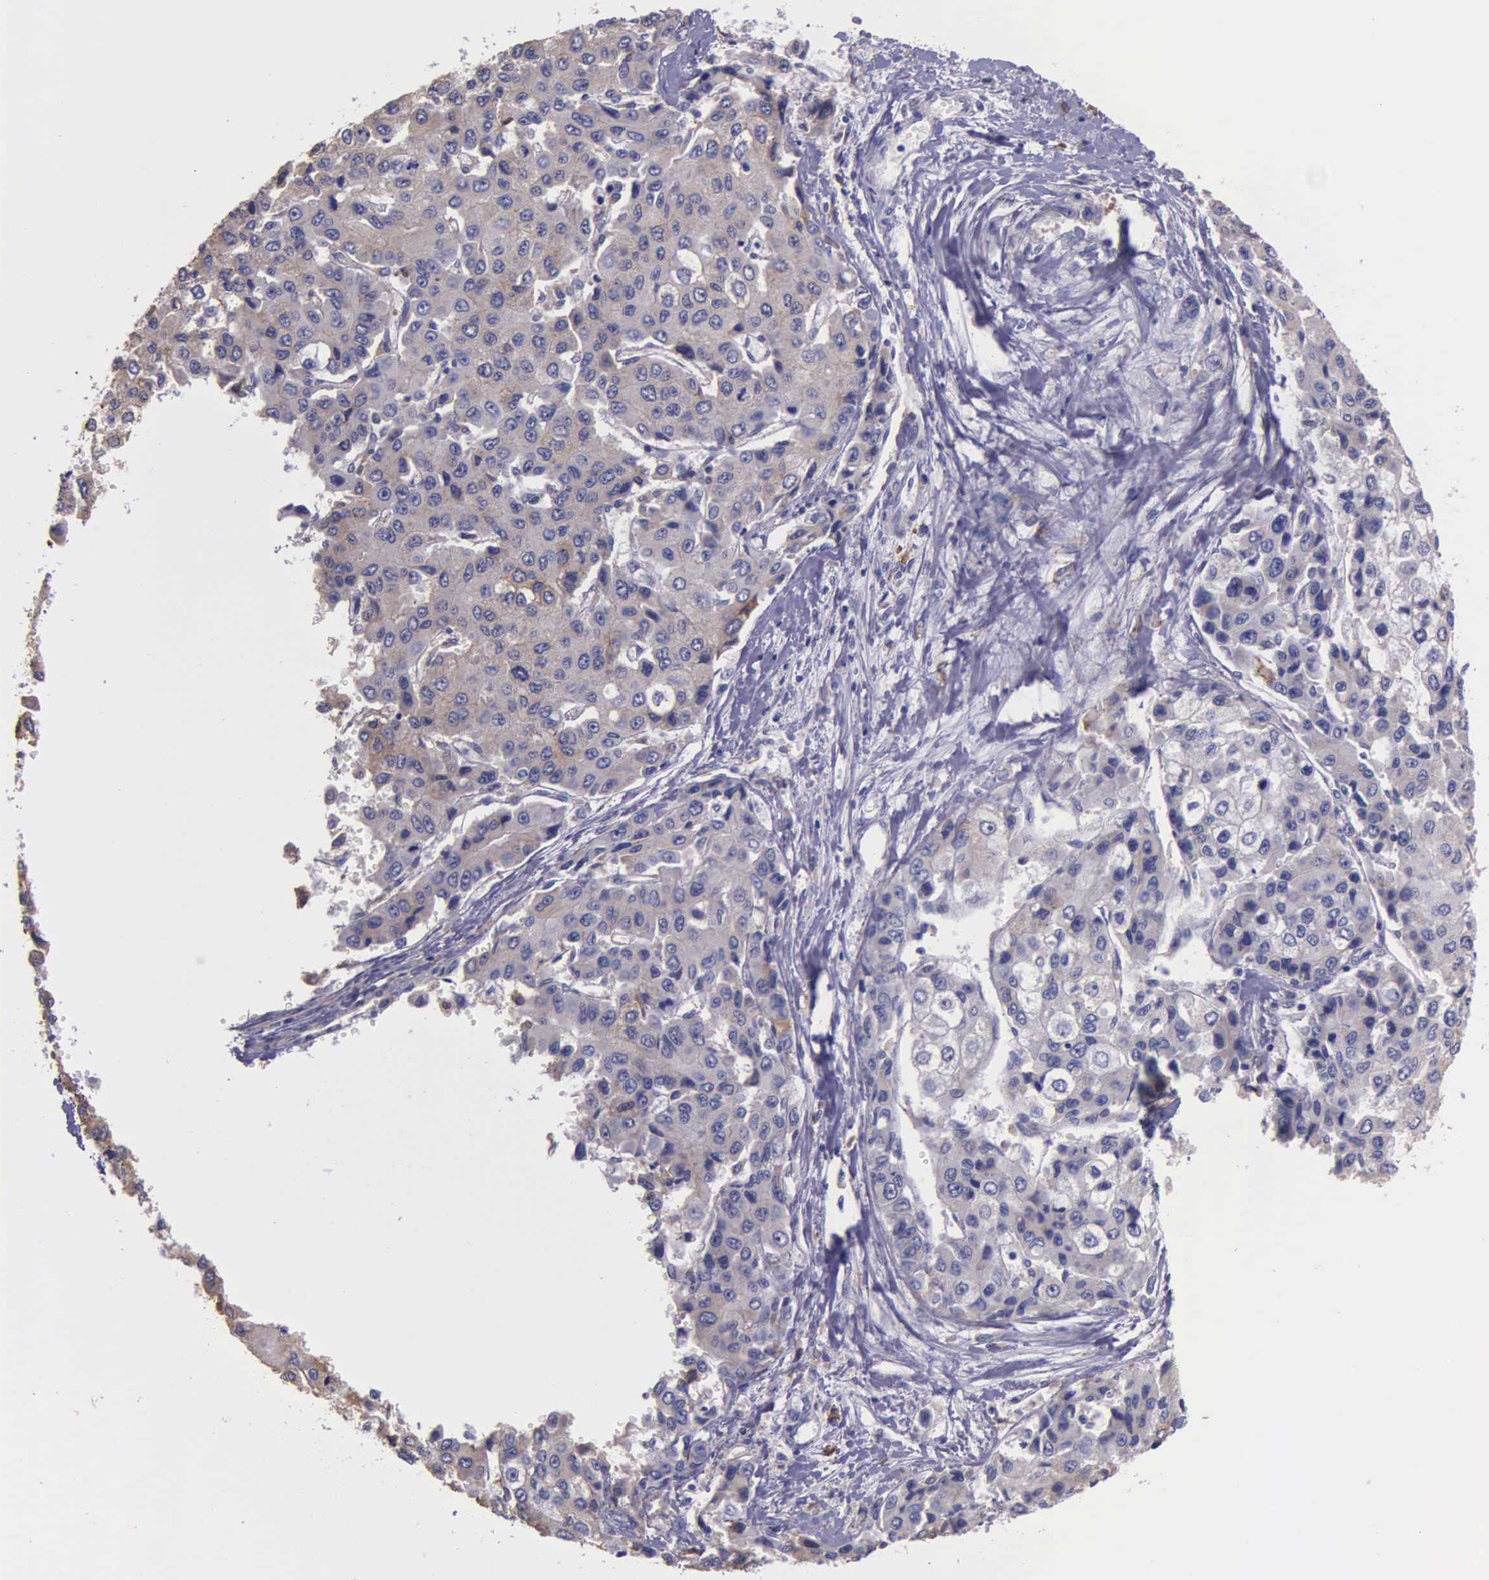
{"staining": {"intensity": "negative", "quantity": "none", "location": "none"}, "tissue": "liver cancer", "cell_type": "Tumor cells", "image_type": "cancer", "snomed": [{"axis": "morphology", "description": "Carcinoma, Hepatocellular, NOS"}, {"axis": "topography", "description": "Liver"}], "caption": "This is a photomicrograph of immunohistochemistry staining of liver cancer, which shows no expression in tumor cells.", "gene": "ZC3H12B", "patient": {"sex": "female", "age": 66}}